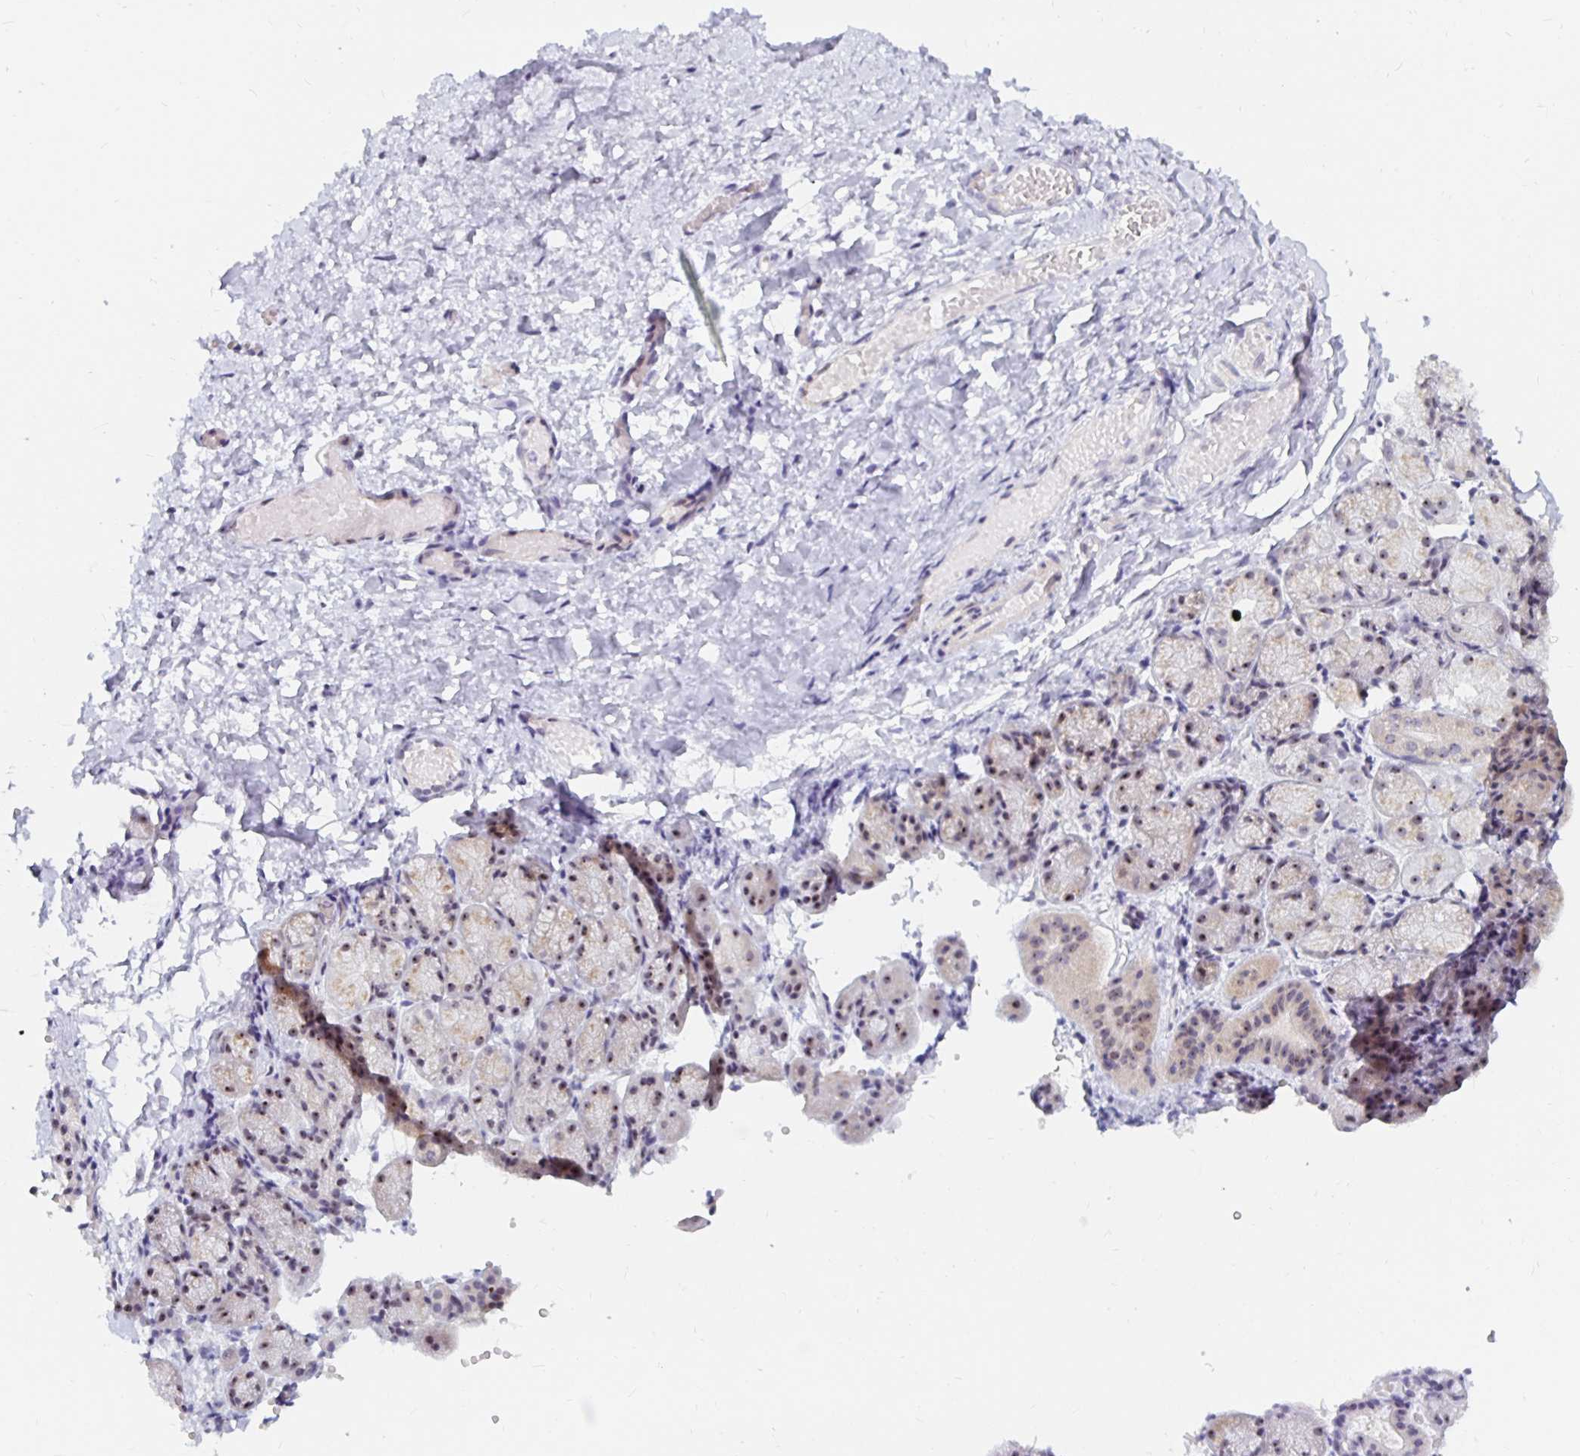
{"staining": {"intensity": "moderate", "quantity": "25%-75%", "location": "cytoplasmic/membranous,nuclear"}, "tissue": "salivary gland", "cell_type": "Glandular cells", "image_type": "normal", "snomed": [{"axis": "morphology", "description": "Normal tissue, NOS"}, {"axis": "topography", "description": "Salivary gland"}], "caption": "A high-resolution micrograph shows immunohistochemistry (IHC) staining of benign salivary gland, which exhibits moderate cytoplasmic/membranous,nuclear expression in about 25%-75% of glandular cells.", "gene": "NUP85", "patient": {"sex": "female", "age": 24}}